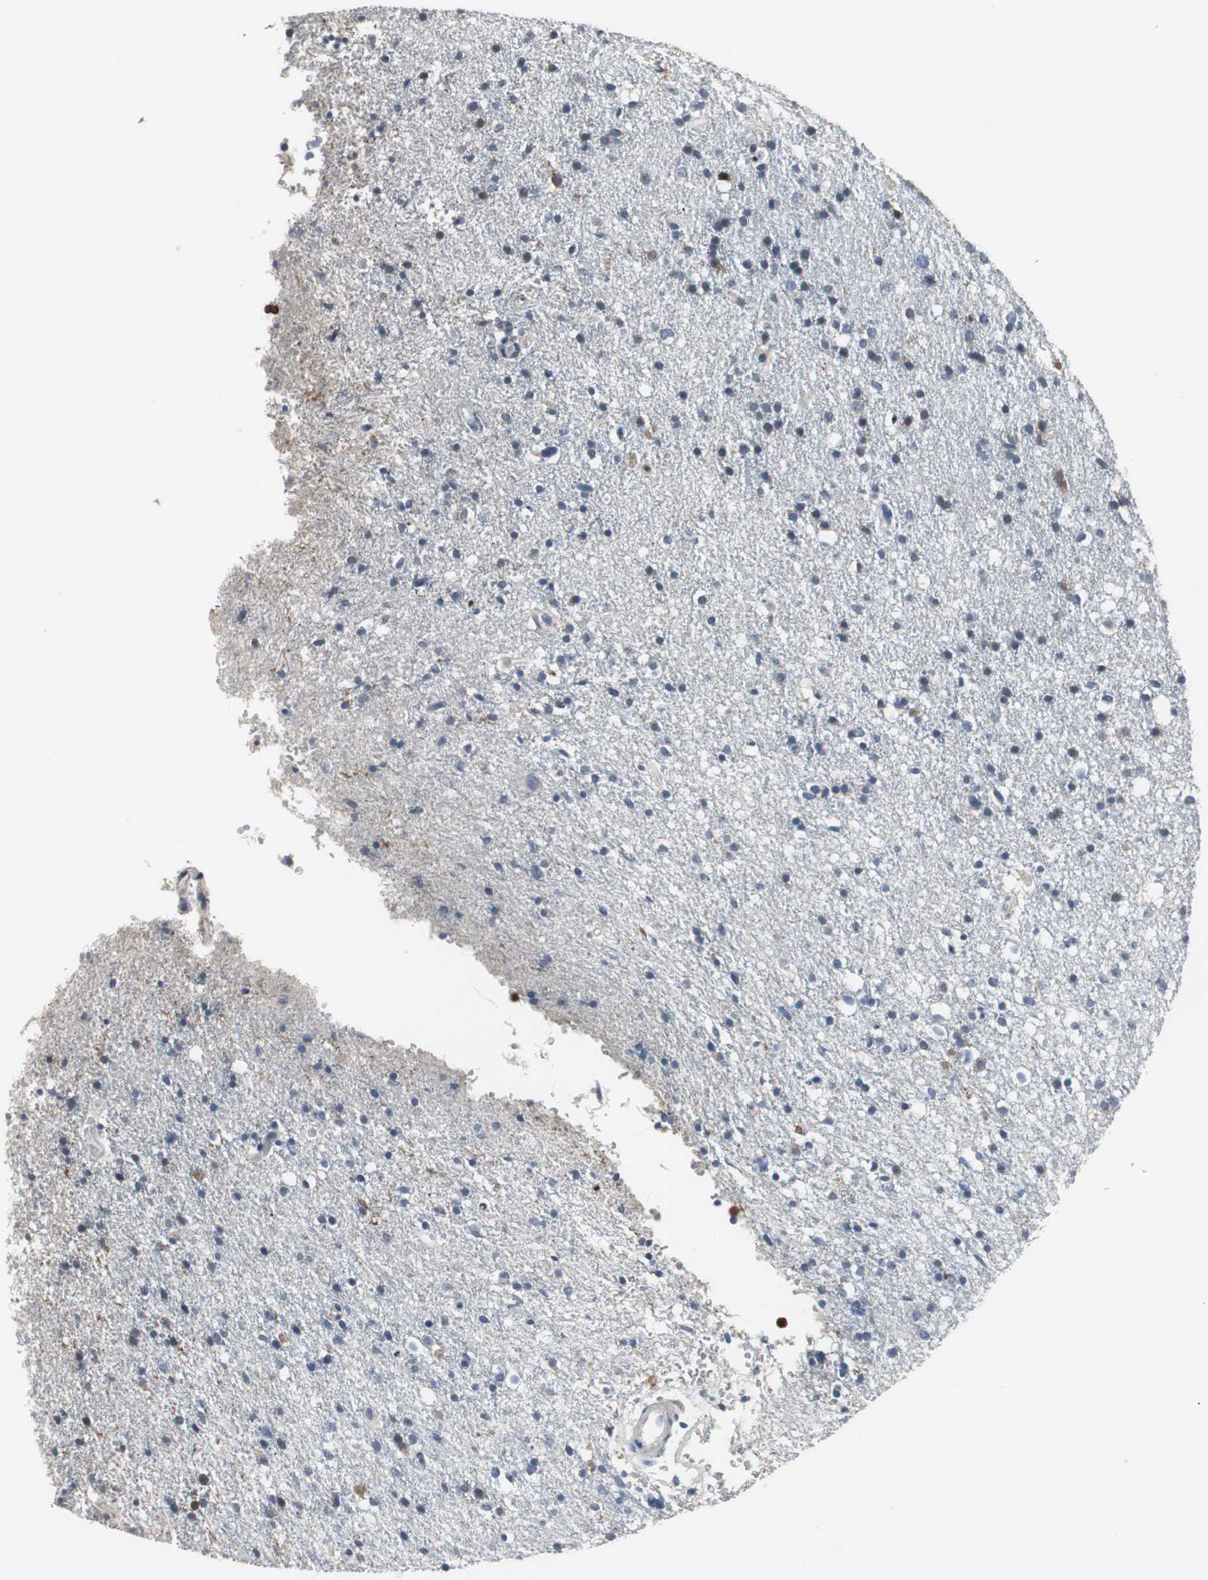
{"staining": {"intensity": "negative", "quantity": "none", "location": "none"}, "tissue": "glioma", "cell_type": "Tumor cells", "image_type": "cancer", "snomed": [{"axis": "morphology", "description": "Glioma, malignant, High grade"}, {"axis": "topography", "description": "Brain"}], "caption": "Immunohistochemistry (IHC) image of neoplastic tissue: human malignant glioma (high-grade) stained with DAB (3,3'-diaminobenzidine) shows no significant protein positivity in tumor cells.", "gene": "NCF2", "patient": {"sex": "male", "age": 33}}